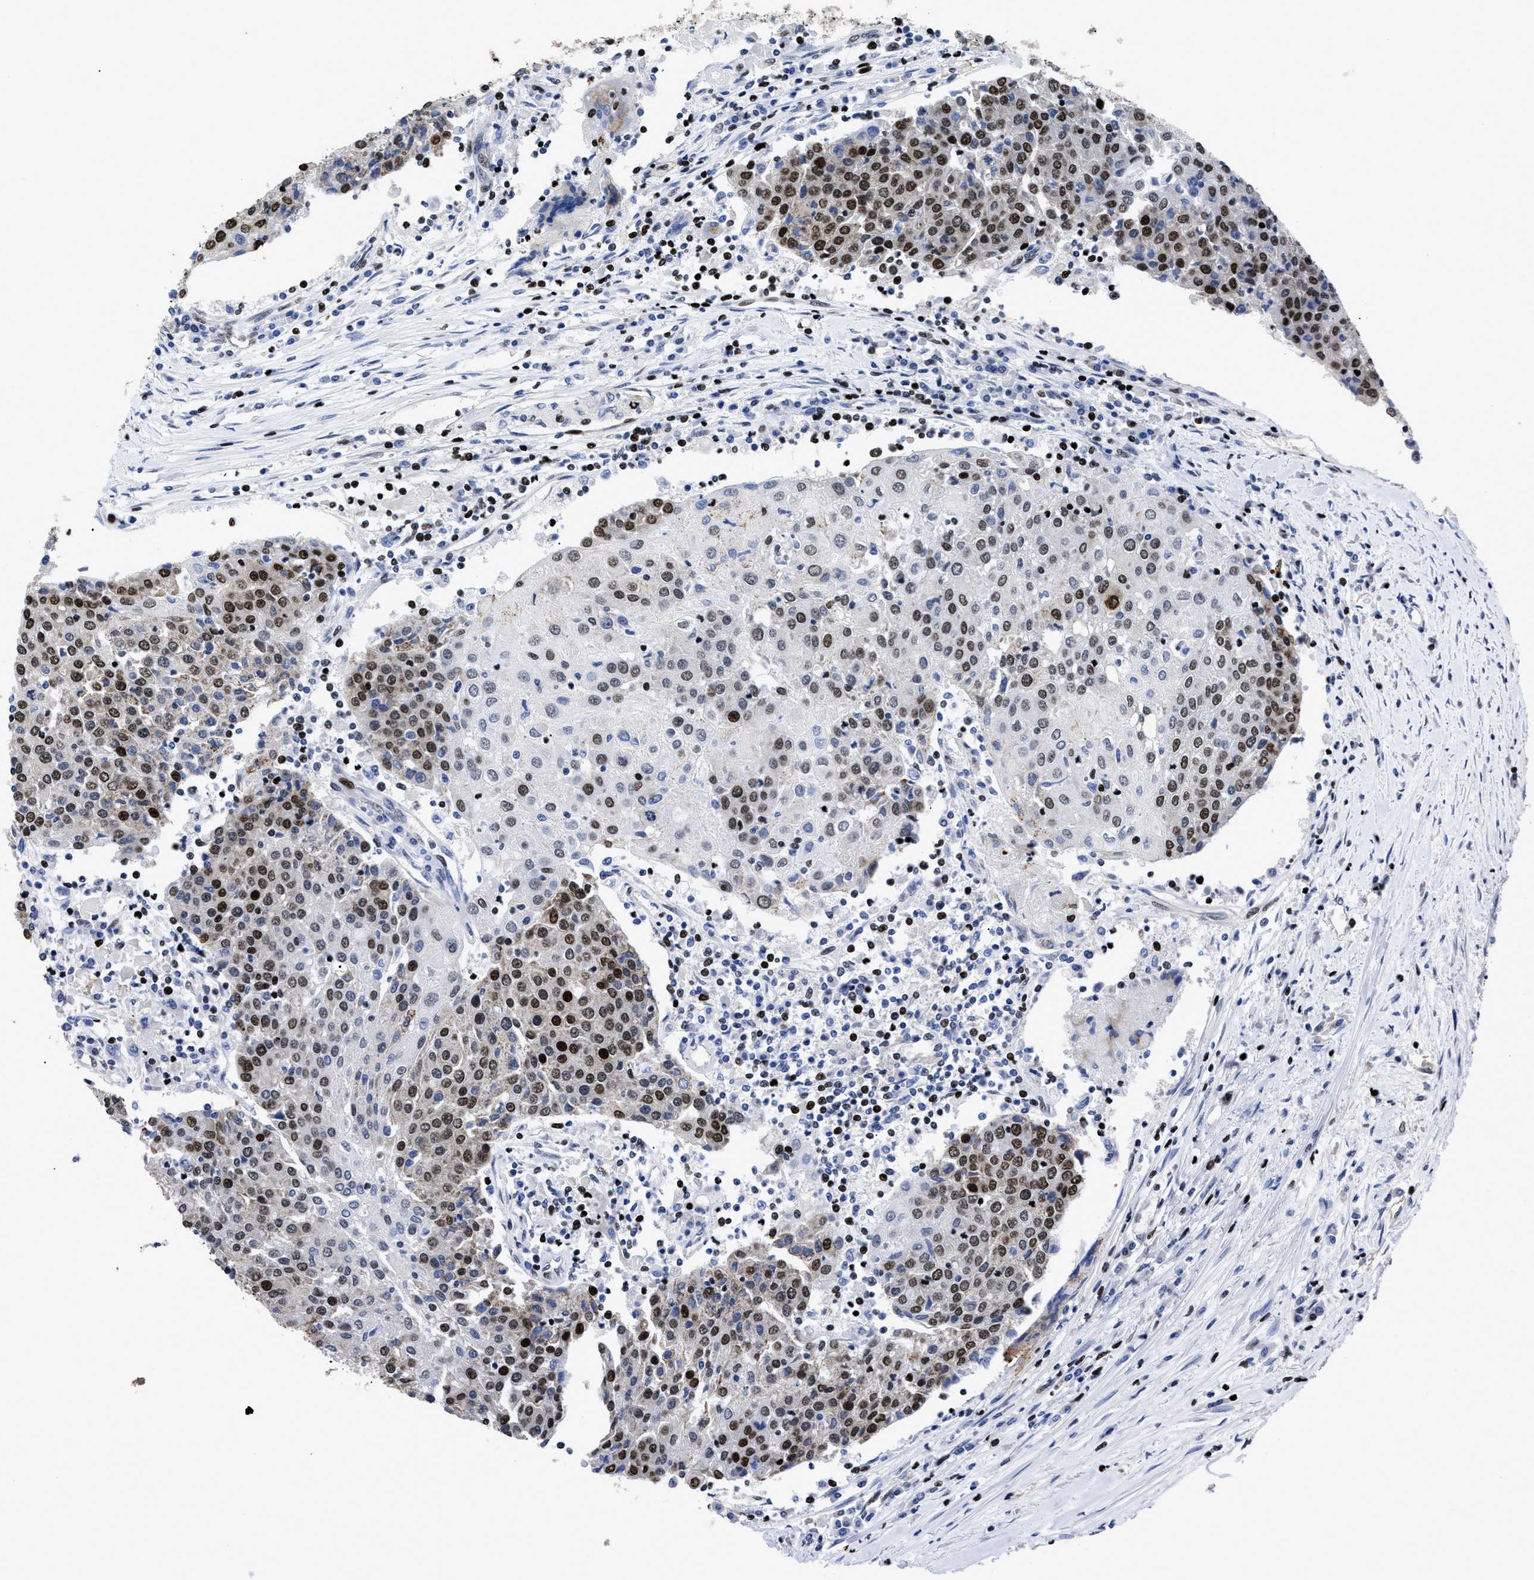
{"staining": {"intensity": "strong", "quantity": "25%-75%", "location": "nuclear"}, "tissue": "urothelial cancer", "cell_type": "Tumor cells", "image_type": "cancer", "snomed": [{"axis": "morphology", "description": "Urothelial carcinoma, High grade"}, {"axis": "topography", "description": "Urinary bladder"}], "caption": "A photomicrograph showing strong nuclear expression in about 25%-75% of tumor cells in urothelial cancer, as visualized by brown immunohistochemical staining.", "gene": "CALHM3", "patient": {"sex": "female", "age": 85}}